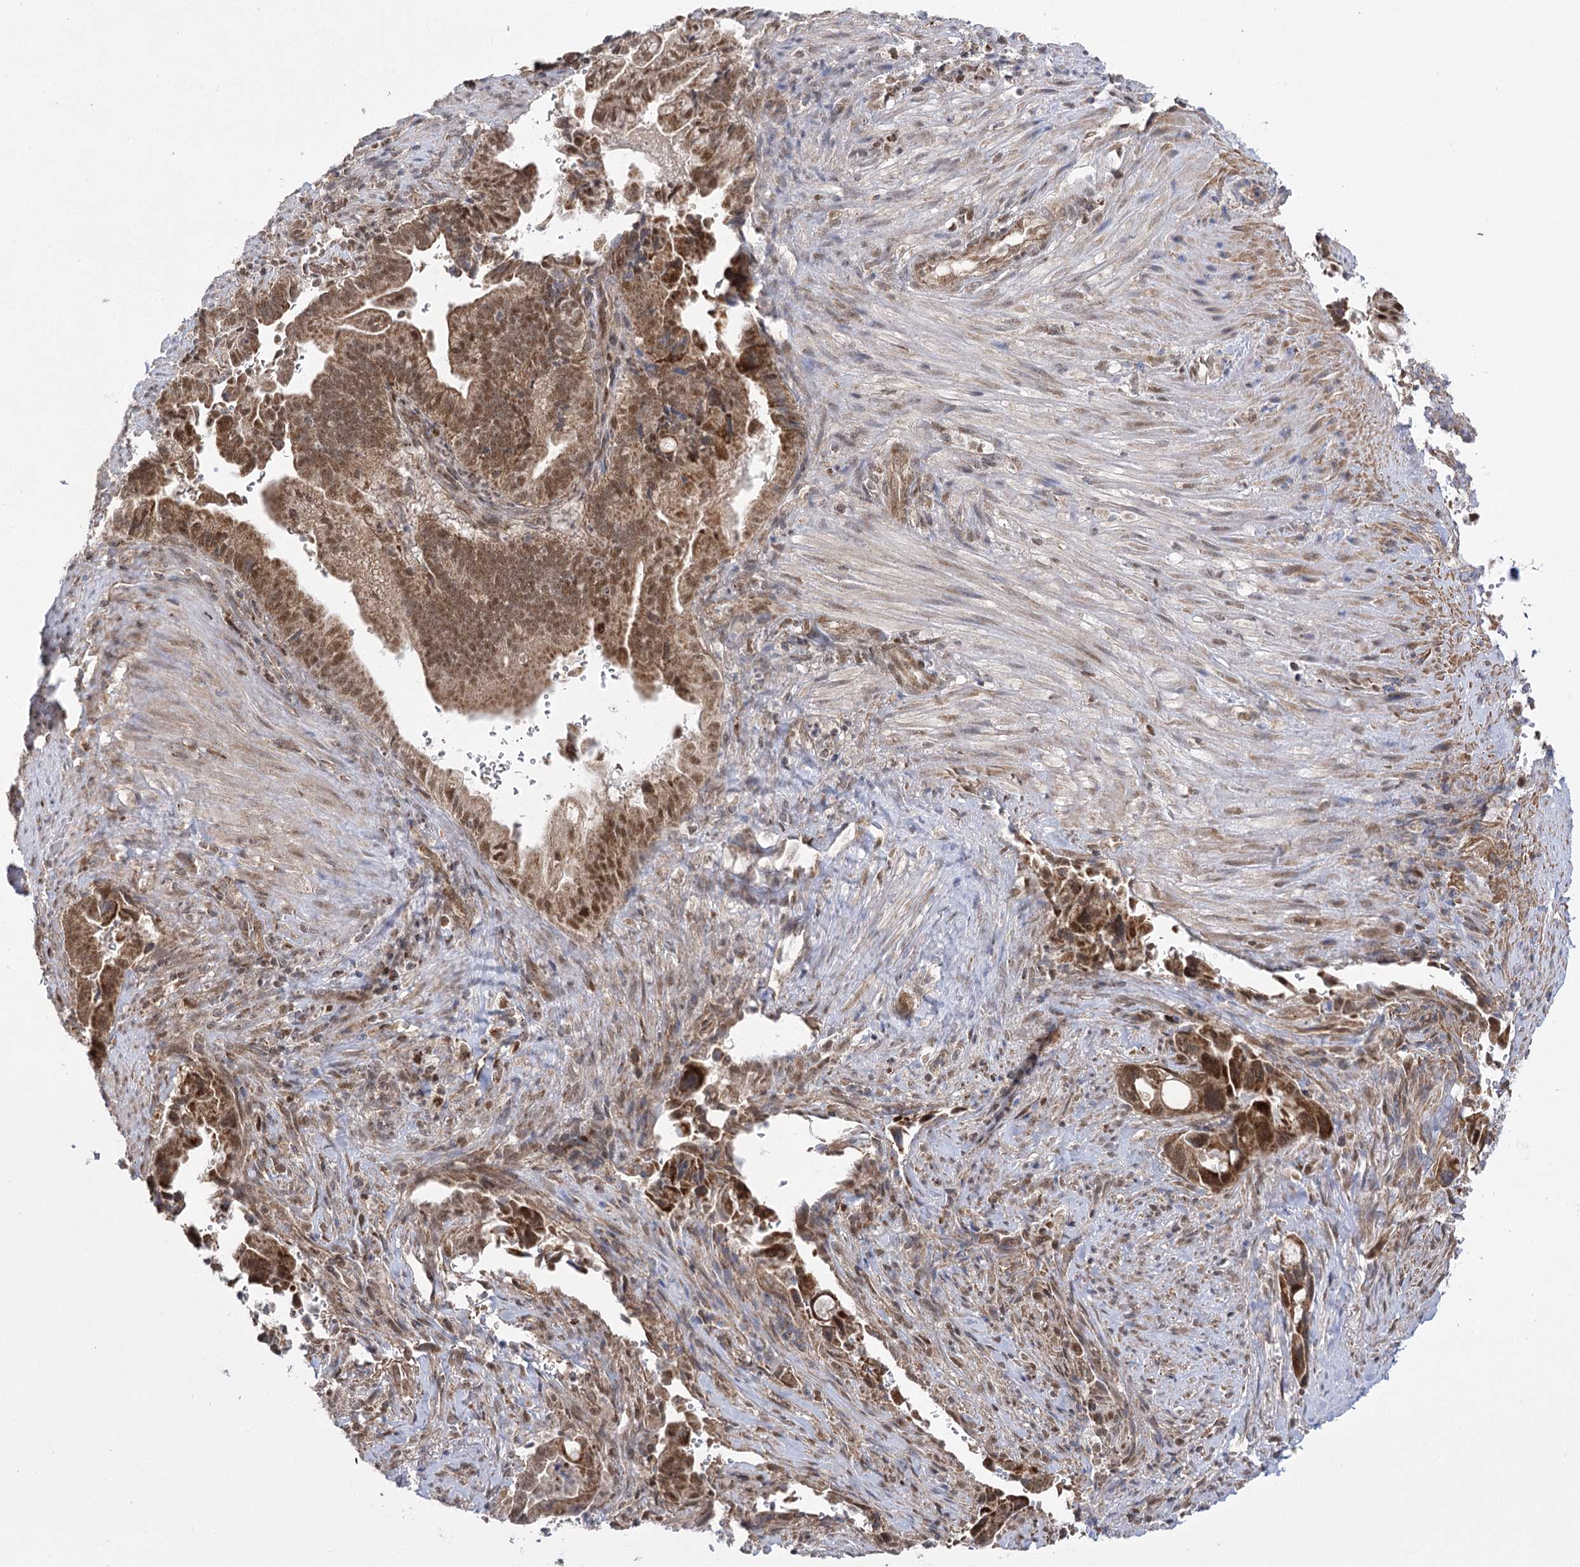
{"staining": {"intensity": "moderate", "quantity": ">75%", "location": "cytoplasmic/membranous,nuclear"}, "tissue": "pancreatic cancer", "cell_type": "Tumor cells", "image_type": "cancer", "snomed": [{"axis": "morphology", "description": "Adenocarcinoma, NOS"}, {"axis": "topography", "description": "Pancreas"}], "caption": "Immunohistochemical staining of pancreatic adenocarcinoma demonstrates moderate cytoplasmic/membranous and nuclear protein positivity in about >75% of tumor cells.", "gene": "SLC4A1AP", "patient": {"sex": "male", "age": 70}}